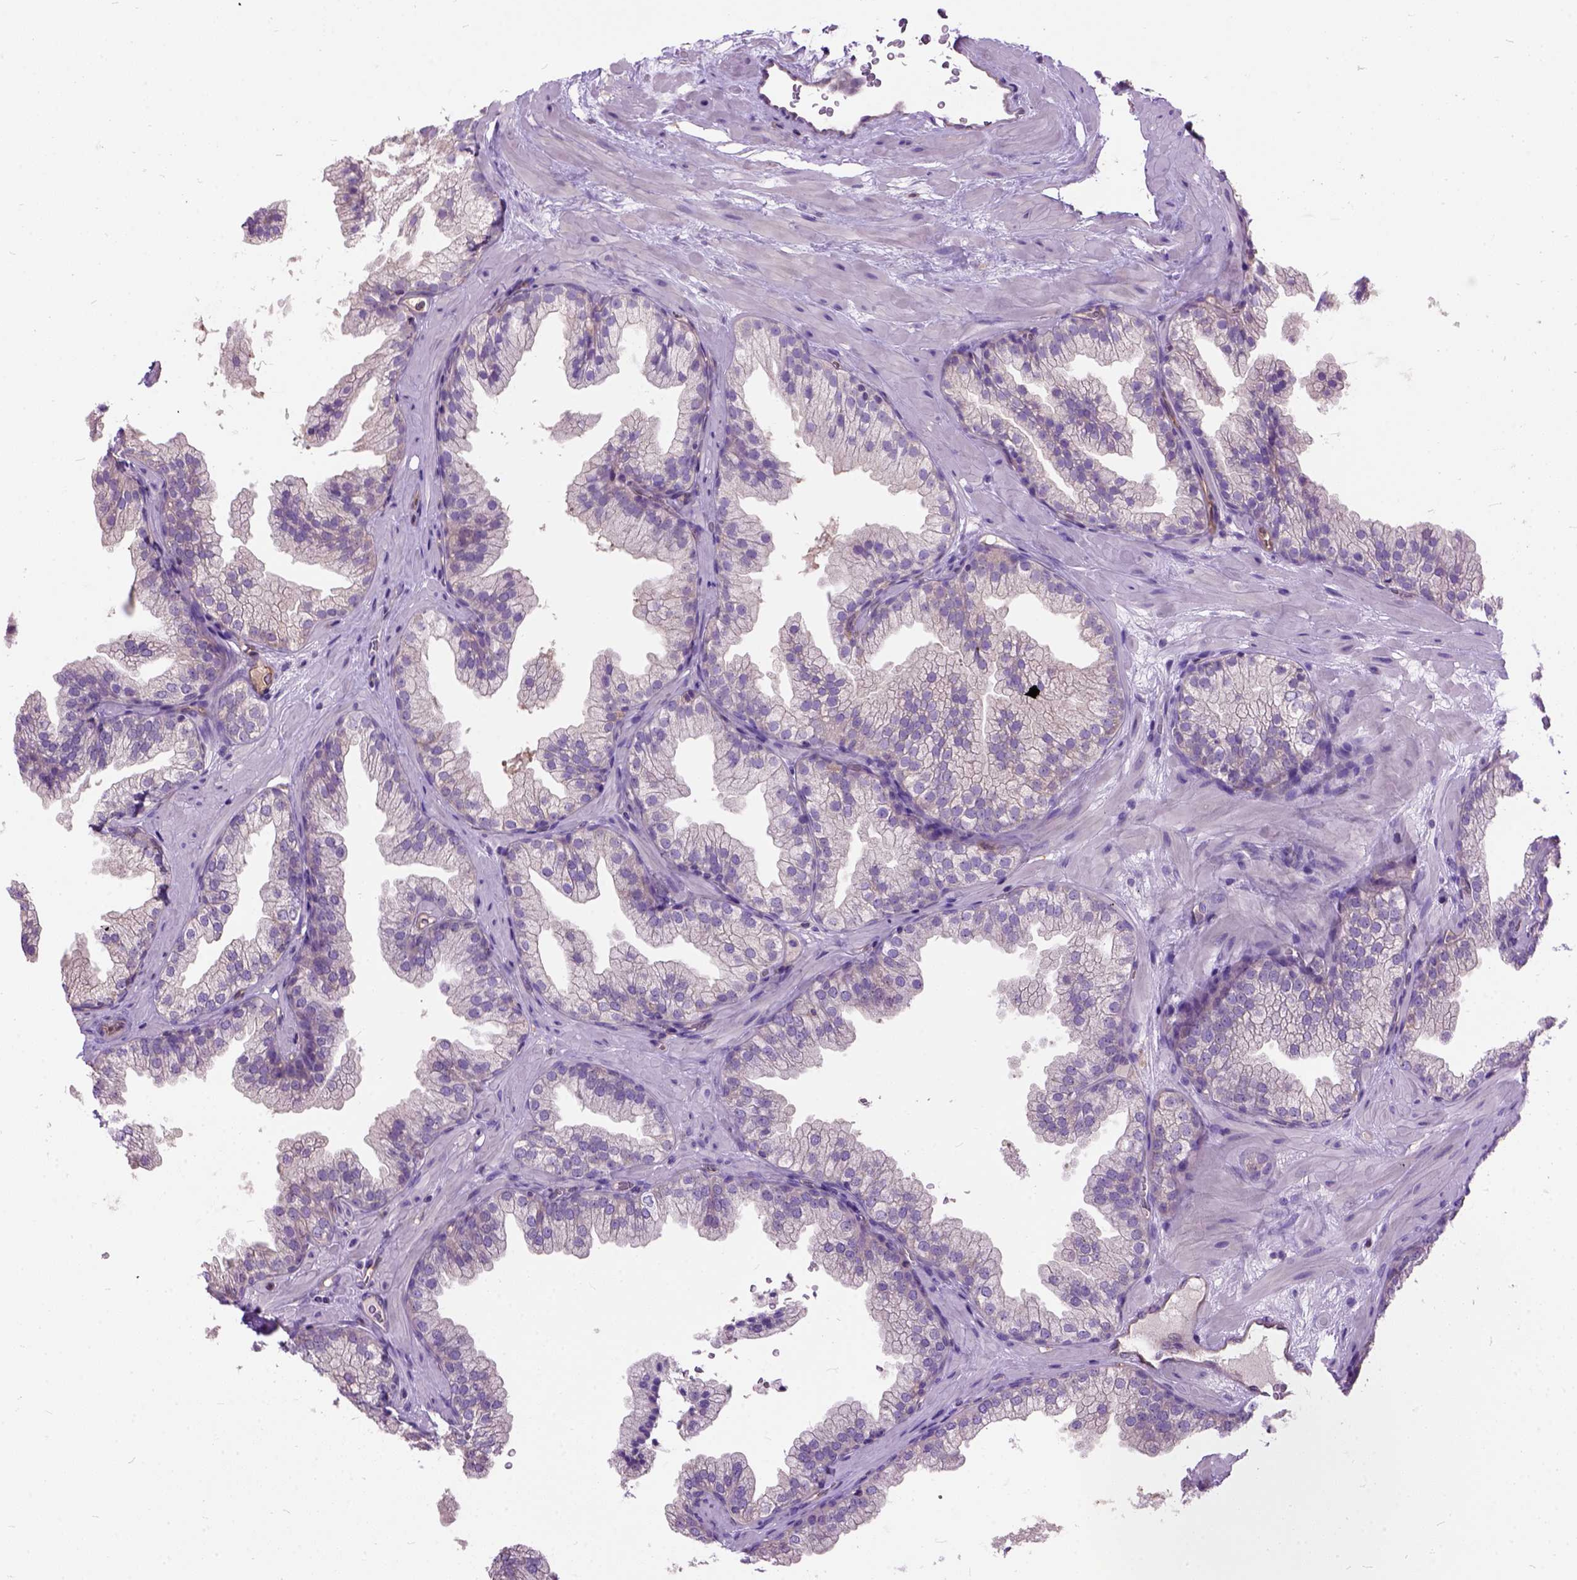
{"staining": {"intensity": "negative", "quantity": "none", "location": "none"}, "tissue": "prostate", "cell_type": "Glandular cells", "image_type": "normal", "snomed": [{"axis": "morphology", "description": "Normal tissue, NOS"}, {"axis": "topography", "description": "Prostate"}], "caption": "Immunohistochemical staining of normal prostate shows no significant staining in glandular cells. (Stains: DAB immunohistochemistry with hematoxylin counter stain, Microscopy: brightfield microscopy at high magnification).", "gene": "SEMA4F", "patient": {"sex": "male", "age": 37}}